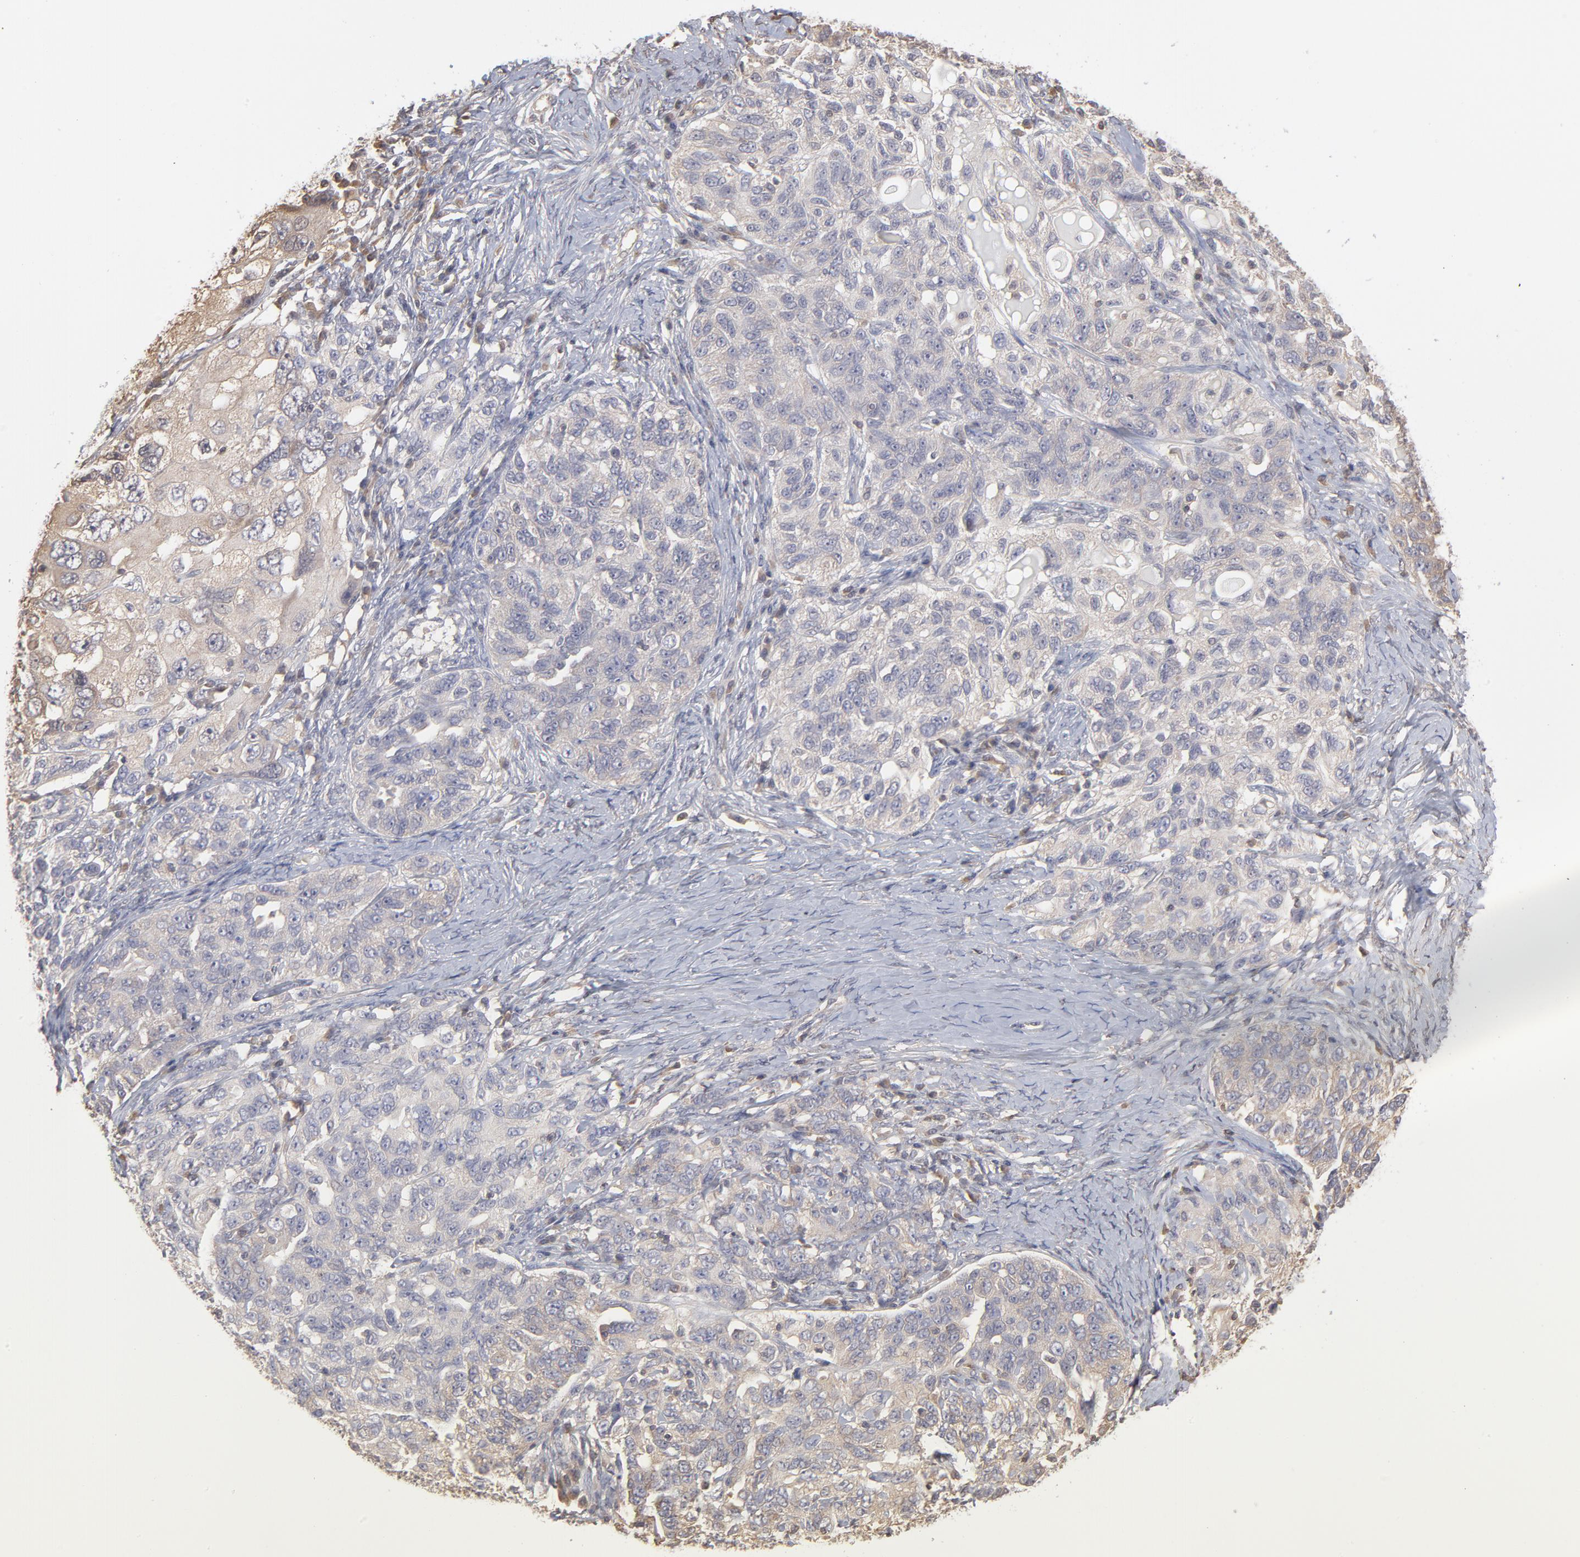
{"staining": {"intensity": "weak", "quantity": "25%-75%", "location": "cytoplasmic/membranous"}, "tissue": "ovarian cancer", "cell_type": "Tumor cells", "image_type": "cancer", "snomed": [{"axis": "morphology", "description": "Cystadenocarcinoma, serous, NOS"}, {"axis": "topography", "description": "Ovary"}], "caption": "Protein staining by IHC exhibits weak cytoplasmic/membranous expression in about 25%-75% of tumor cells in ovarian cancer (serous cystadenocarcinoma).", "gene": "MAP2K2", "patient": {"sex": "female", "age": 82}}